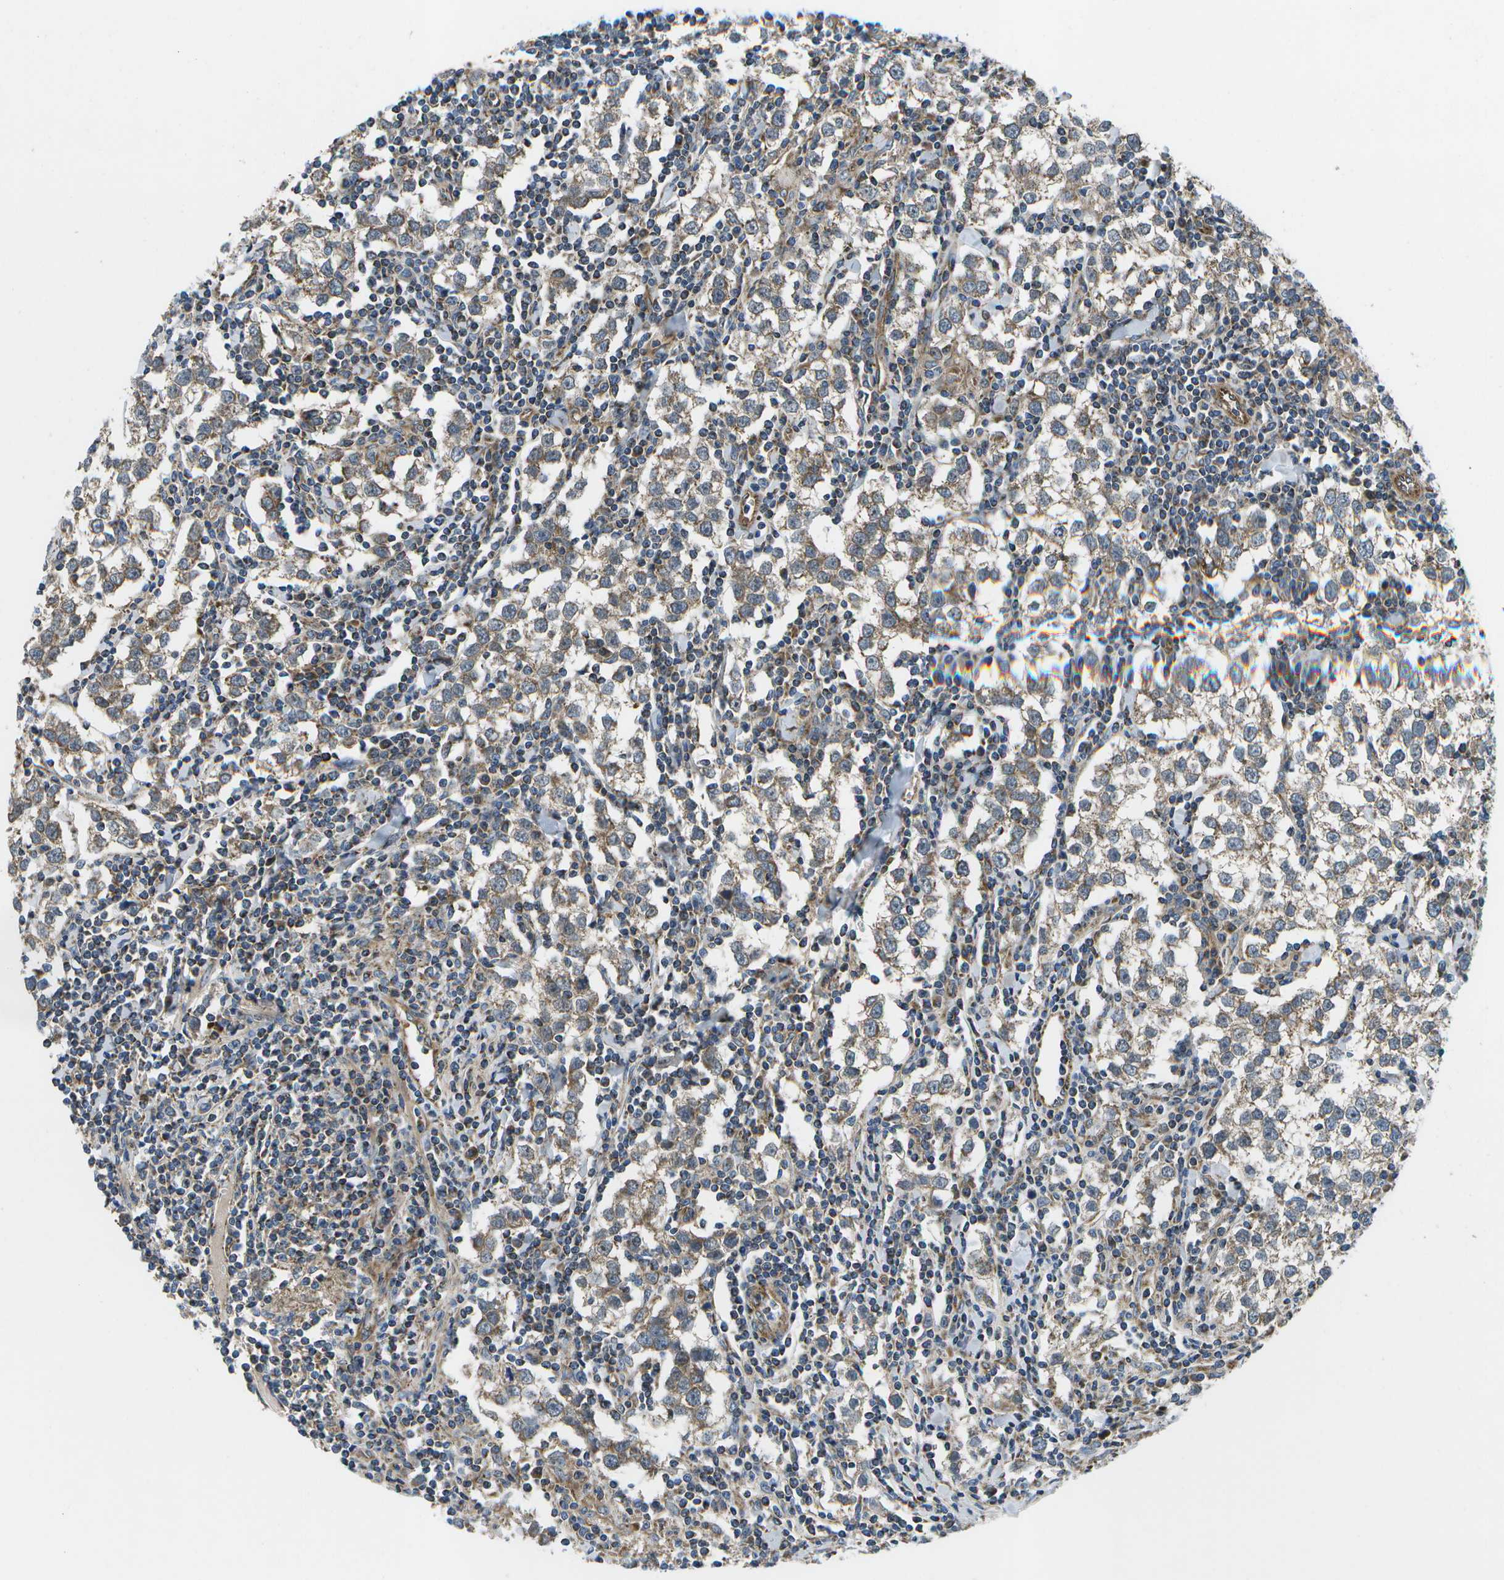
{"staining": {"intensity": "weak", "quantity": ">75%", "location": "cytoplasmic/membranous"}, "tissue": "testis cancer", "cell_type": "Tumor cells", "image_type": "cancer", "snomed": [{"axis": "morphology", "description": "Seminoma, NOS"}, {"axis": "morphology", "description": "Carcinoma, Embryonal, NOS"}, {"axis": "topography", "description": "Testis"}], "caption": "A brown stain shows weak cytoplasmic/membranous staining of a protein in testis cancer (seminoma) tumor cells.", "gene": "MVK", "patient": {"sex": "male", "age": 36}}